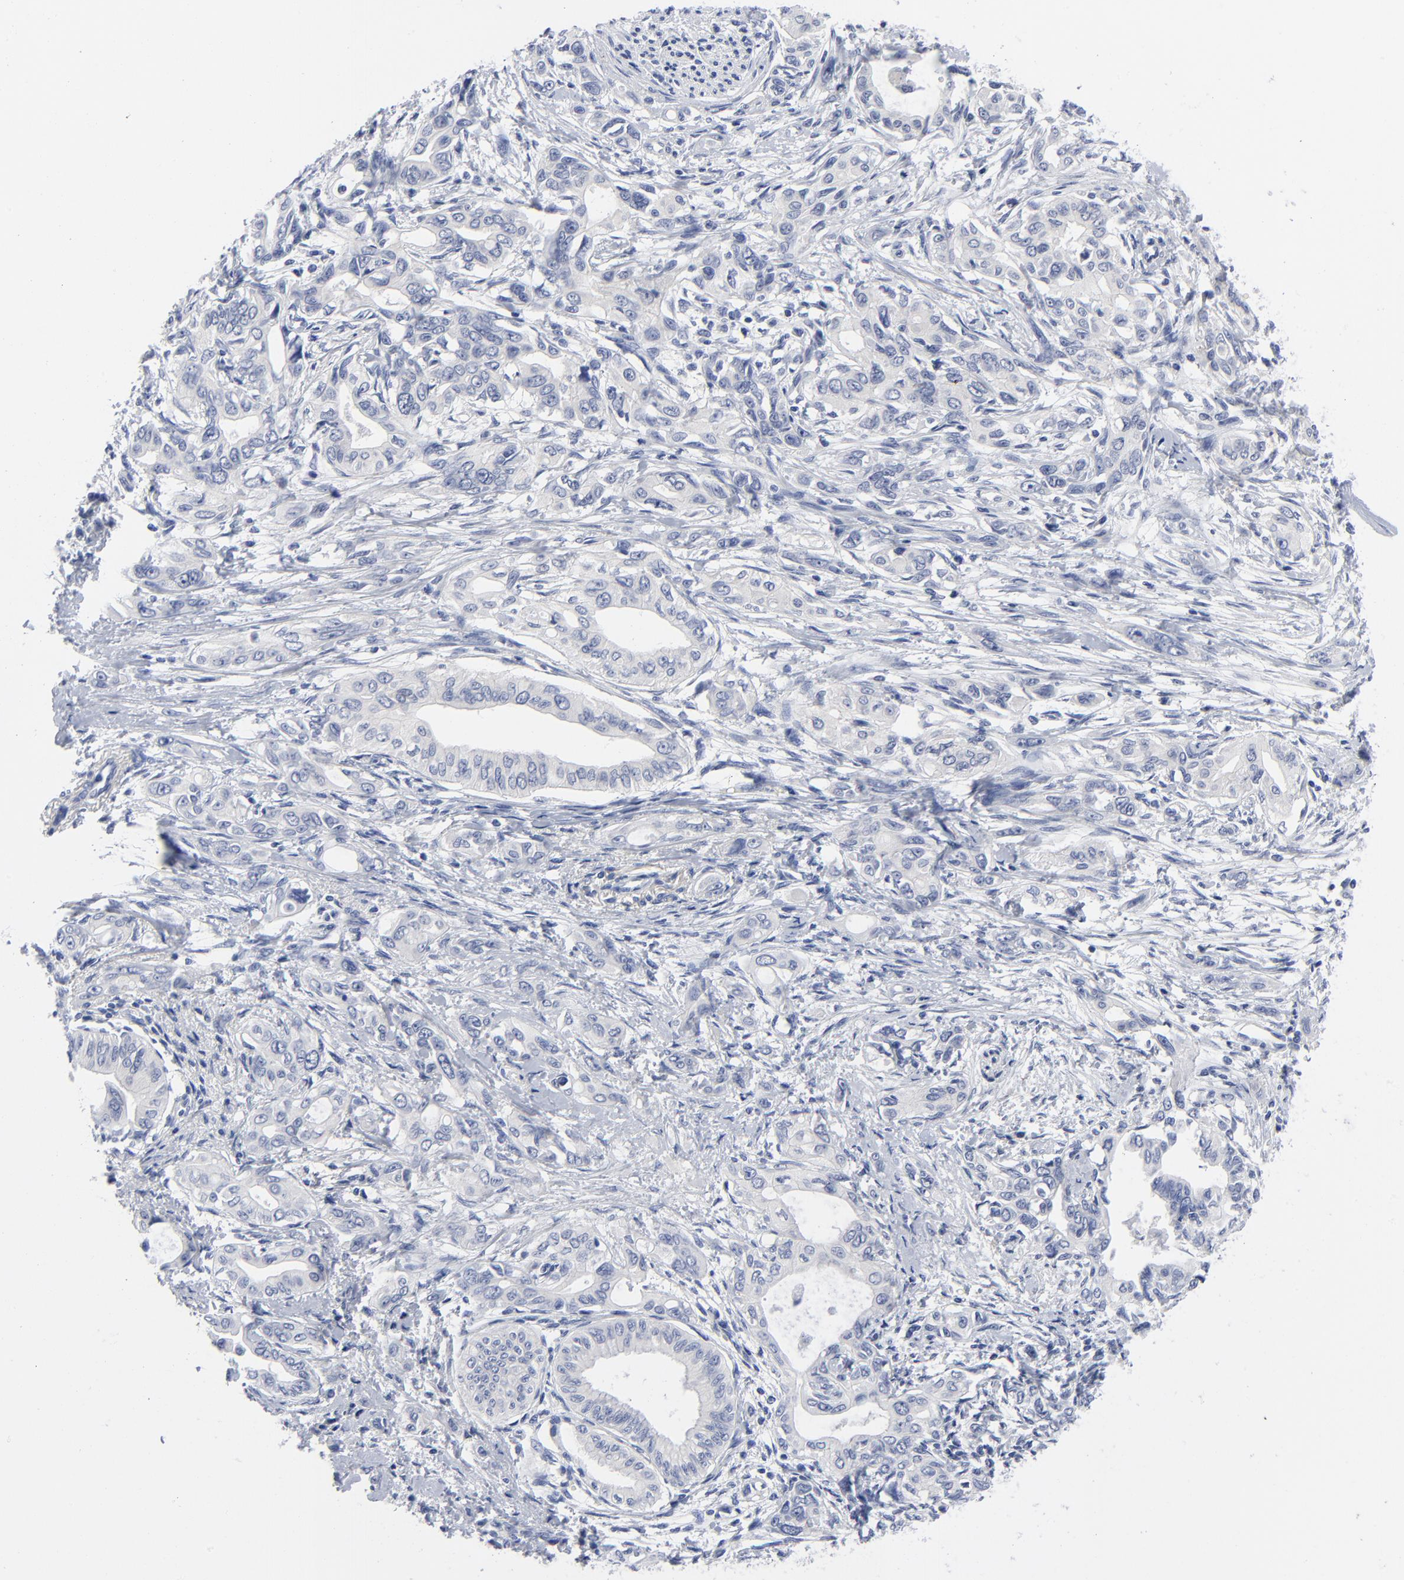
{"staining": {"intensity": "negative", "quantity": "none", "location": "none"}, "tissue": "pancreatic cancer", "cell_type": "Tumor cells", "image_type": "cancer", "snomed": [{"axis": "morphology", "description": "Adenocarcinoma, NOS"}, {"axis": "topography", "description": "Pancreas"}], "caption": "IHC micrograph of human adenocarcinoma (pancreatic) stained for a protein (brown), which displays no positivity in tumor cells.", "gene": "CLEC4G", "patient": {"sex": "female", "age": 60}}